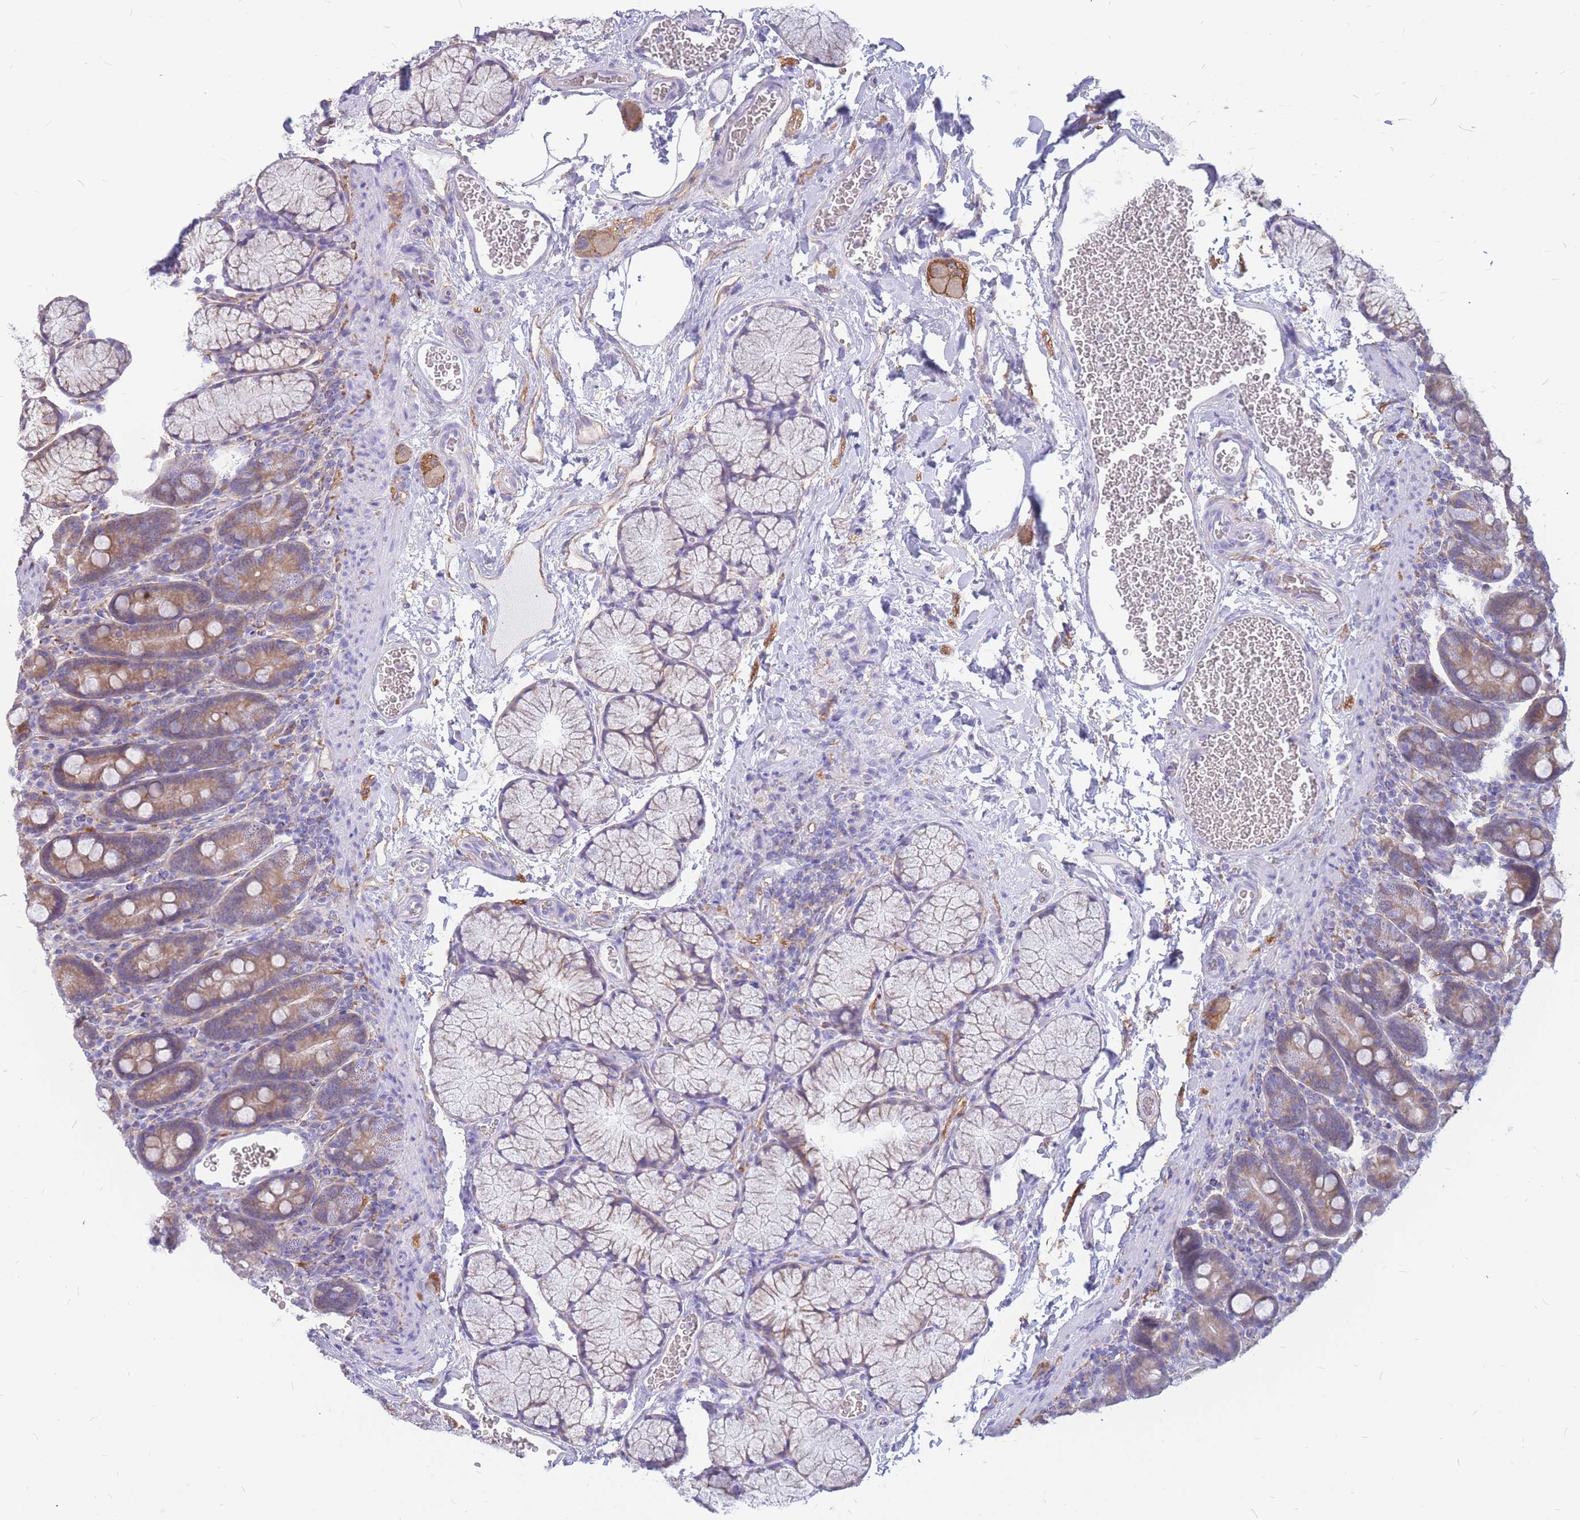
{"staining": {"intensity": "moderate", "quantity": ">75%", "location": "cytoplasmic/membranous"}, "tissue": "duodenum", "cell_type": "Glandular cells", "image_type": "normal", "snomed": [{"axis": "morphology", "description": "Normal tissue, NOS"}, {"axis": "topography", "description": "Duodenum"}], "caption": "A micrograph of duodenum stained for a protein shows moderate cytoplasmic/membranous brown staining in glandular cells. (Stains: DAB (3,3'-diaminobenzidine) in brown, nuclei in blue, Microscopy: brightfield microscopy at high magnification).", "gene": "ADD2", "patient": {"sex": "male", "age": 35}}